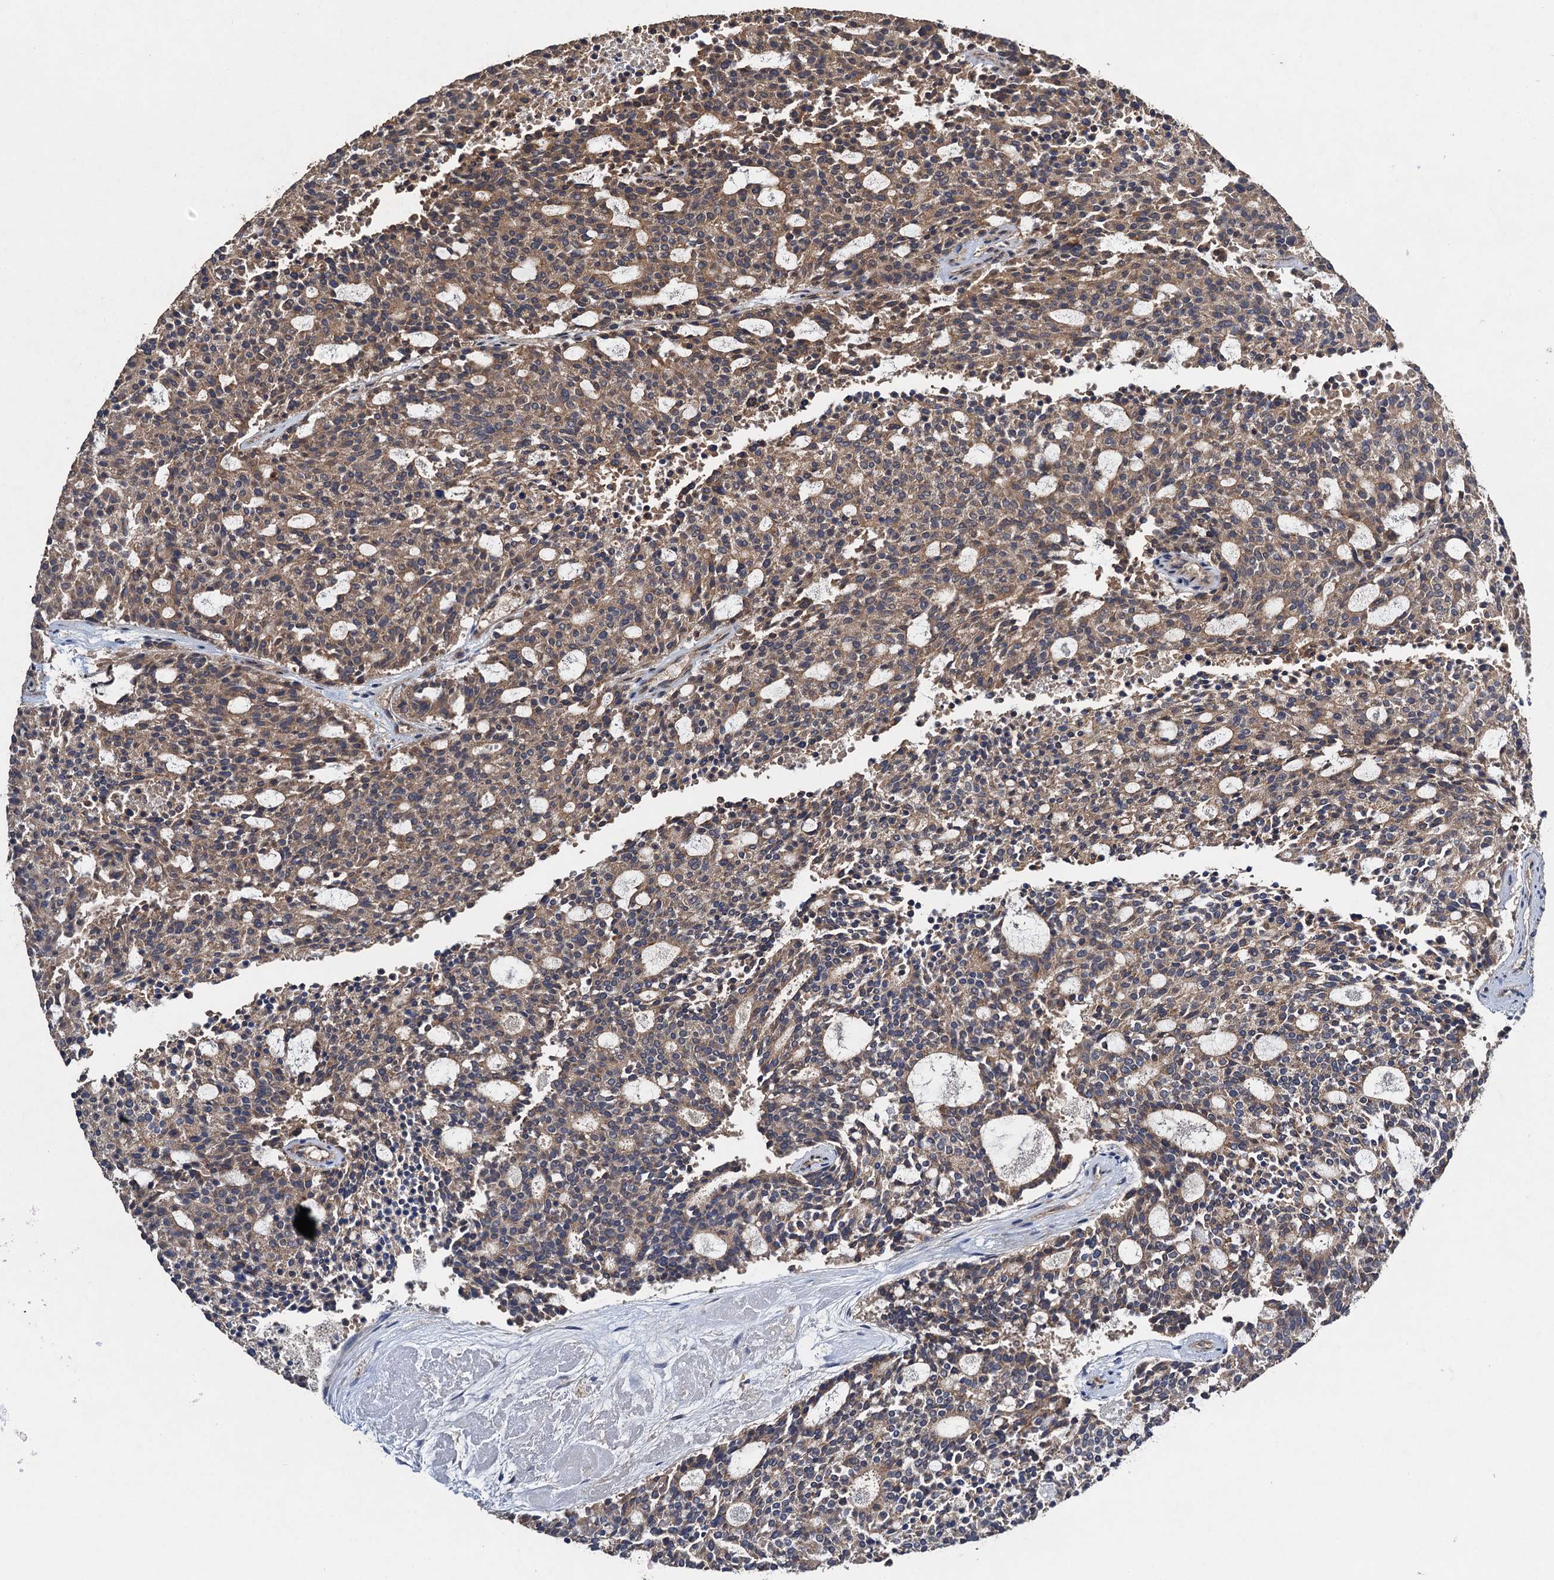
{"staining": {"intensity": "moderate", "quantity": ">75%", "location": "cytoplasmic/membranous"}, "tissue": "carcinoid", "cell_type": "Tumor cells", "image_type": "cancer", "snomed": [{"axis": "morphology", "description": "Carcinoid, malignant, NOS"}, {"axis": "topography", "description": "Pancreas"}], "caption": "Human carcinoid stained with a protein marker shows moderate staining in tumor cells.", "gene": "NDUFA13", "patient": {"sex": "female", "age": 54}}